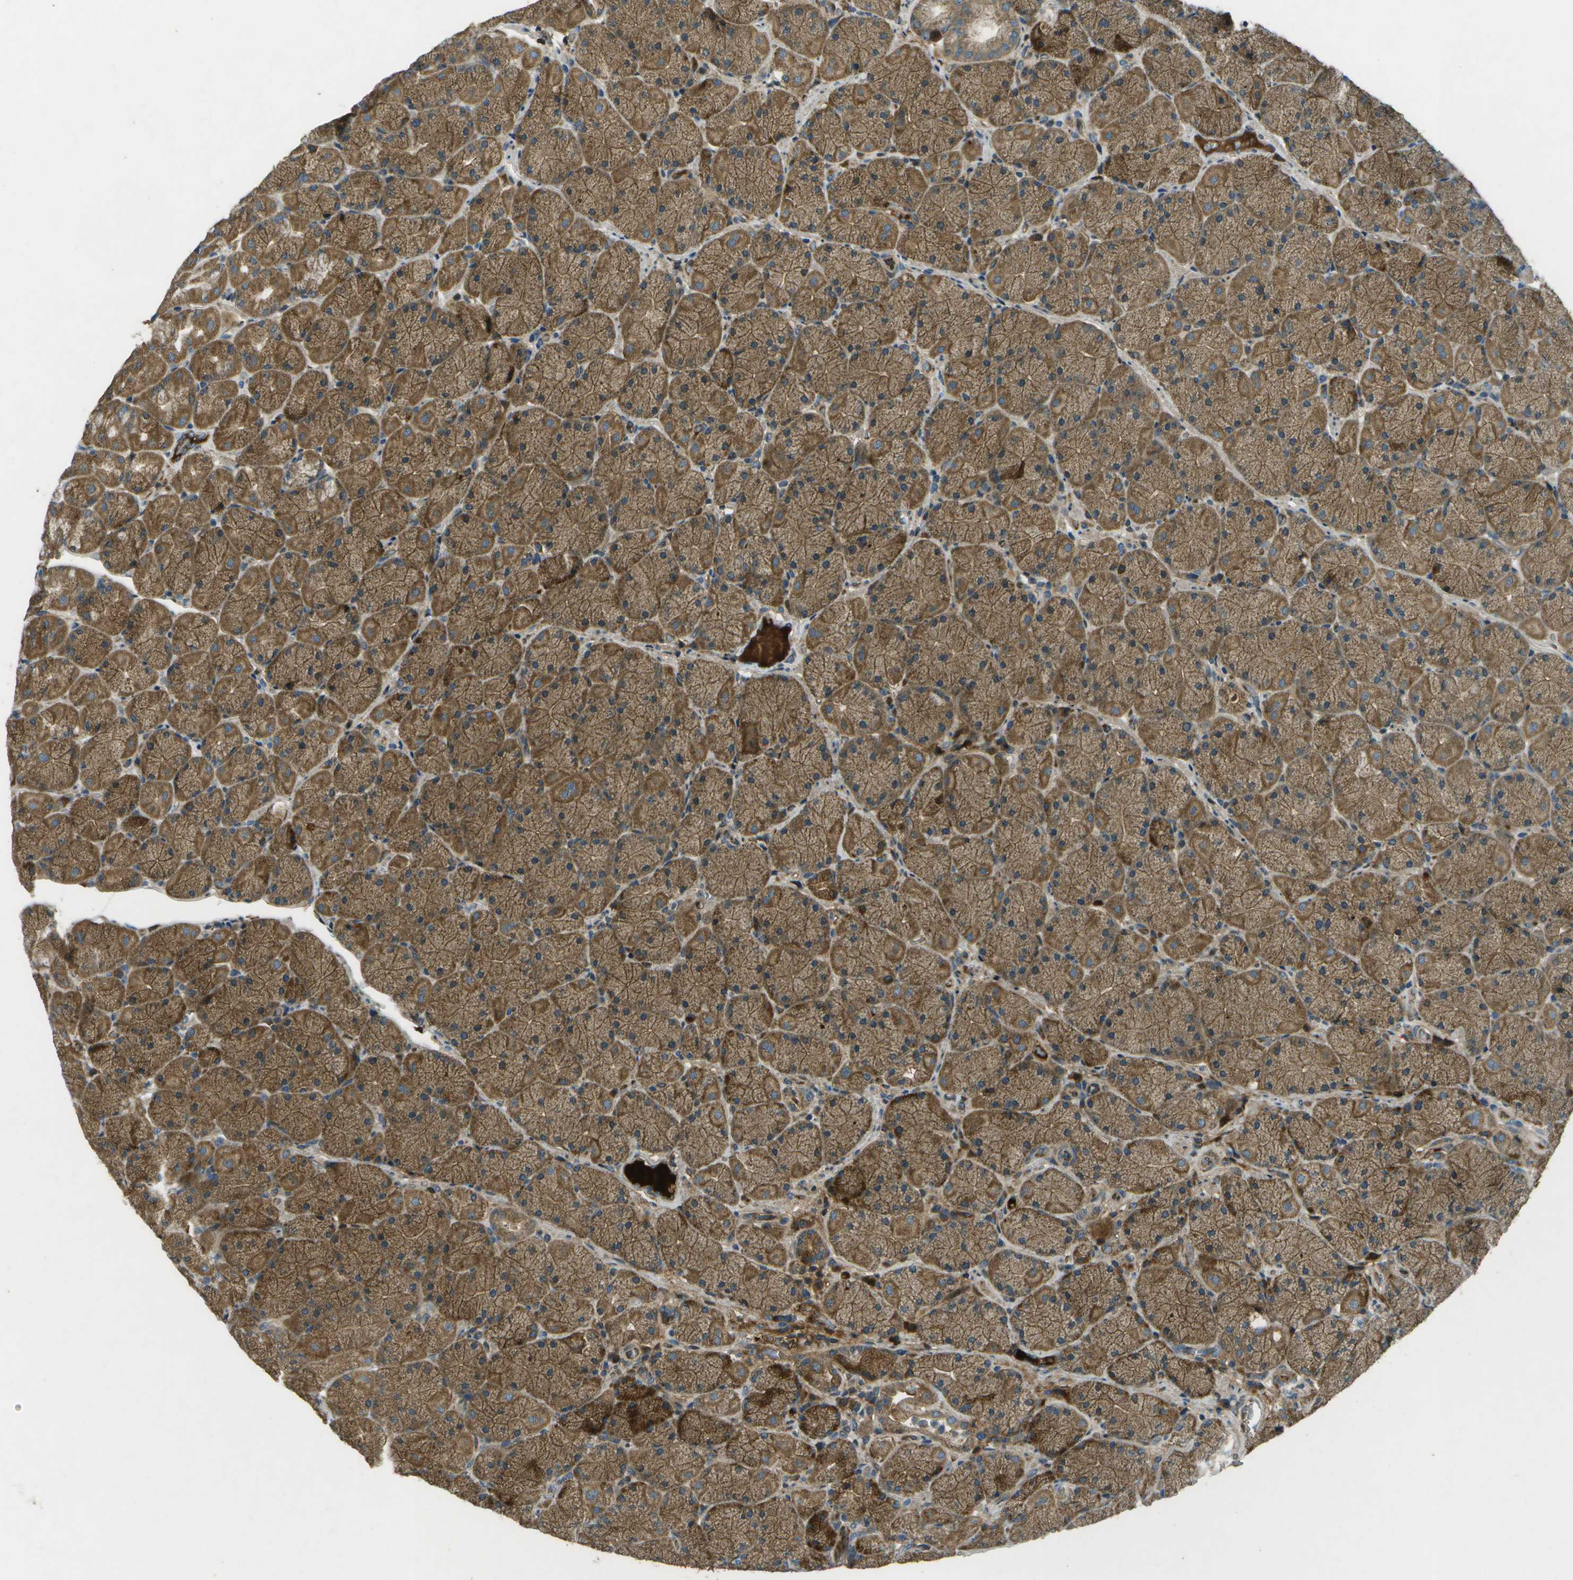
{"staining": {"intensity": "moderate", "quantity": ">75%", "location": "cytoplasmic/membranous"}, "tissue": "stomach", "cell_type": "Glandular cells", "image_type": "normal", "snomed": [{"axis": "morphology", "description": "Normal tissue, NOS"}, {"axis": "morphology", "description": "Carcinoid, malignant, NOS"}, {"axis": "topography", "description": "Stomach, upper"}], "caption": "A high-resolution micrograph shows IHC staining of normal stomach, which exhibits moderate cytoplasmic/membranous expression in approximately >75% of glandular cells.", "gene": "PXYLP1", "patient": {"sex": "male", "age": 39}}